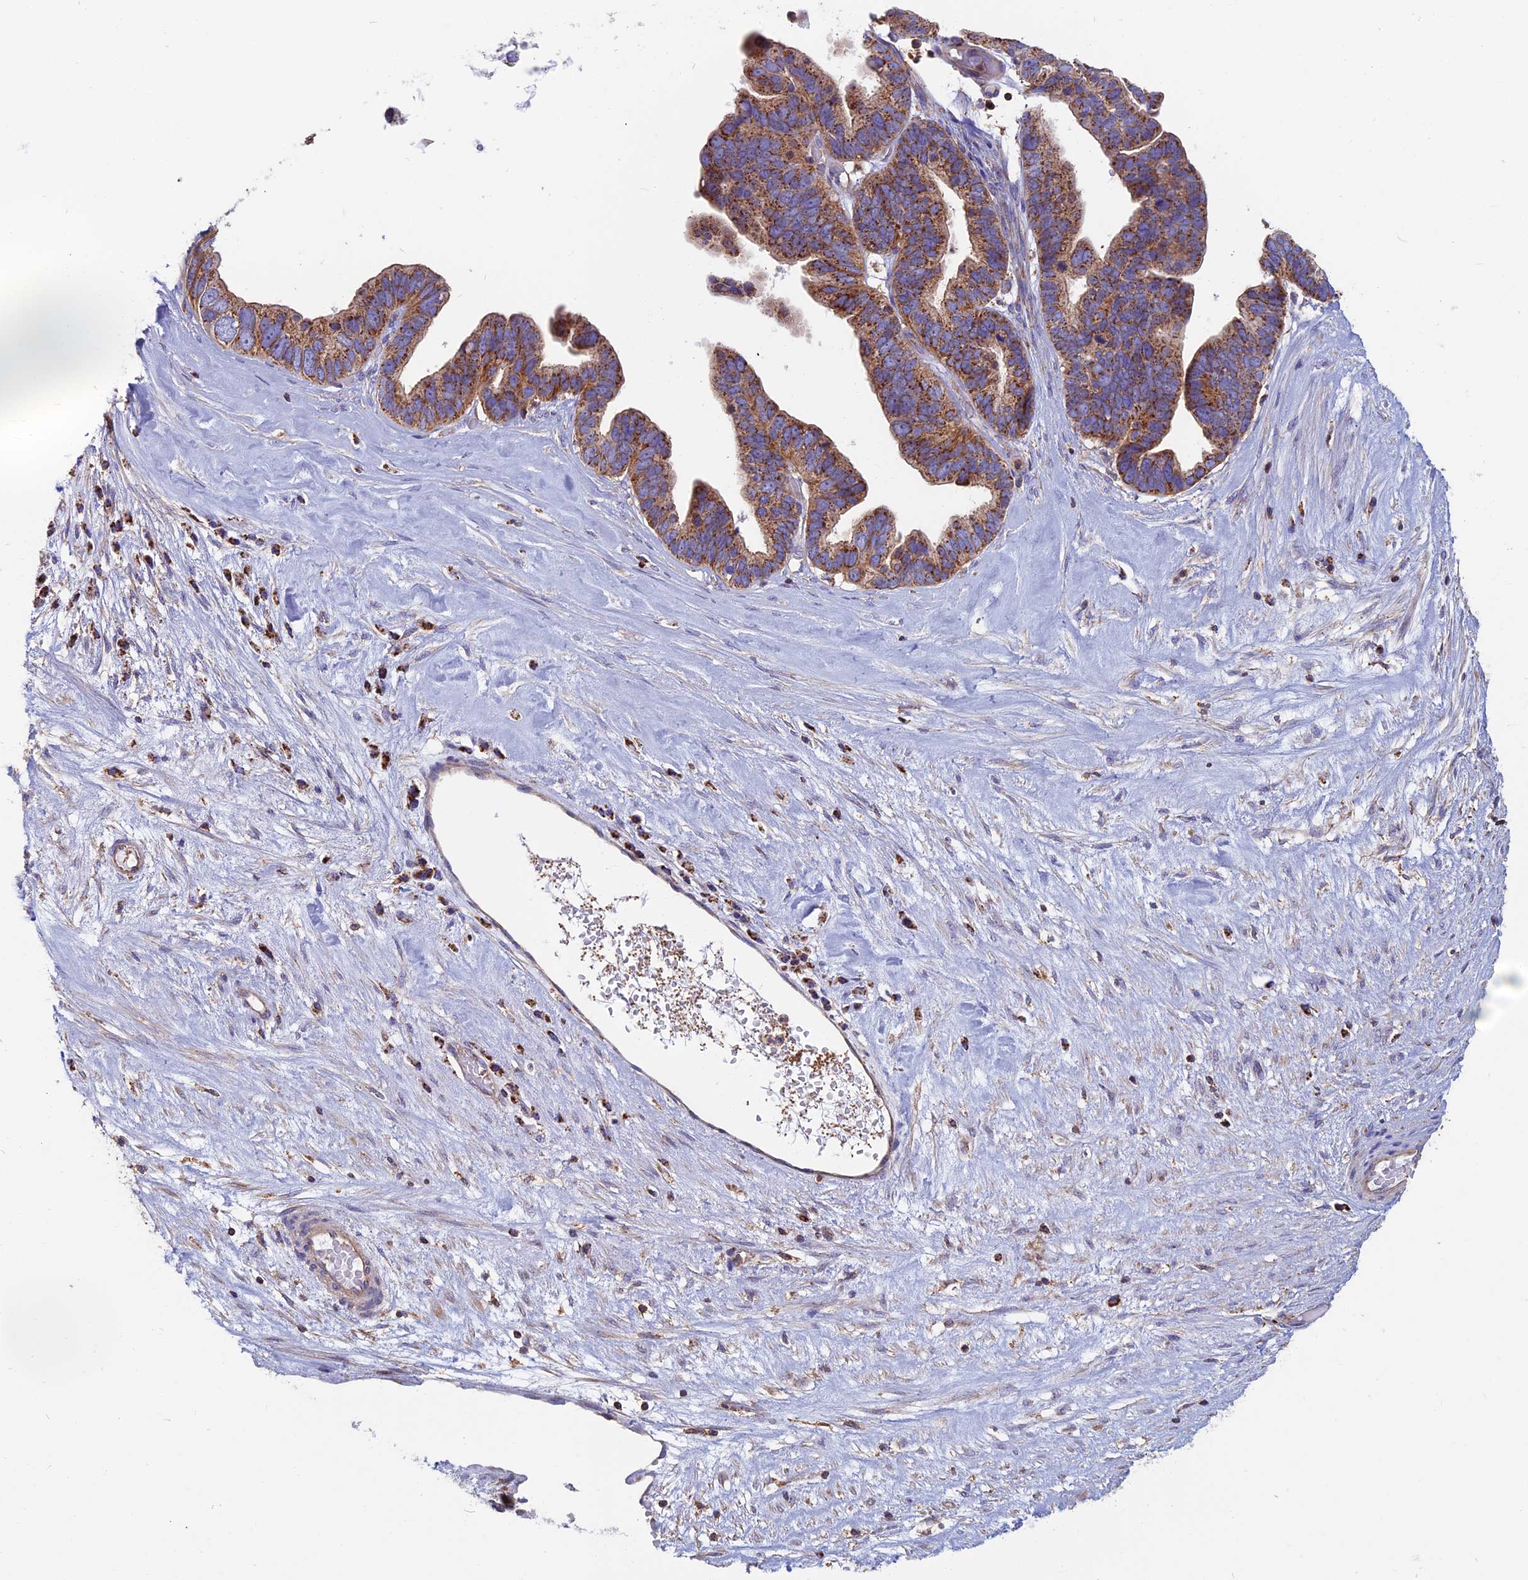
{"staining": {"intensity": "moderate", "quantity": ">75%", "location": "cytoplasmic/membranous"}, "tissue": "ovarian cancer", "cell_type": "Tumor cells", "image_type": "cancer", "snomed": [{"axis": "morphology", "description": "Cystadenocarcinoma, serous, NOS"}, {"axis": "topography", "description": "Ovary"}], "caption": "This micrograph shows IHC staining of human ovarian cancer (serous cystadenocarcinoma), with medium moderate cytoplasmic/membranous expression in approximately >75% of tumor cells.", "gene": "HSD17B8", "patient": {"sex": "female", "age": 56}}